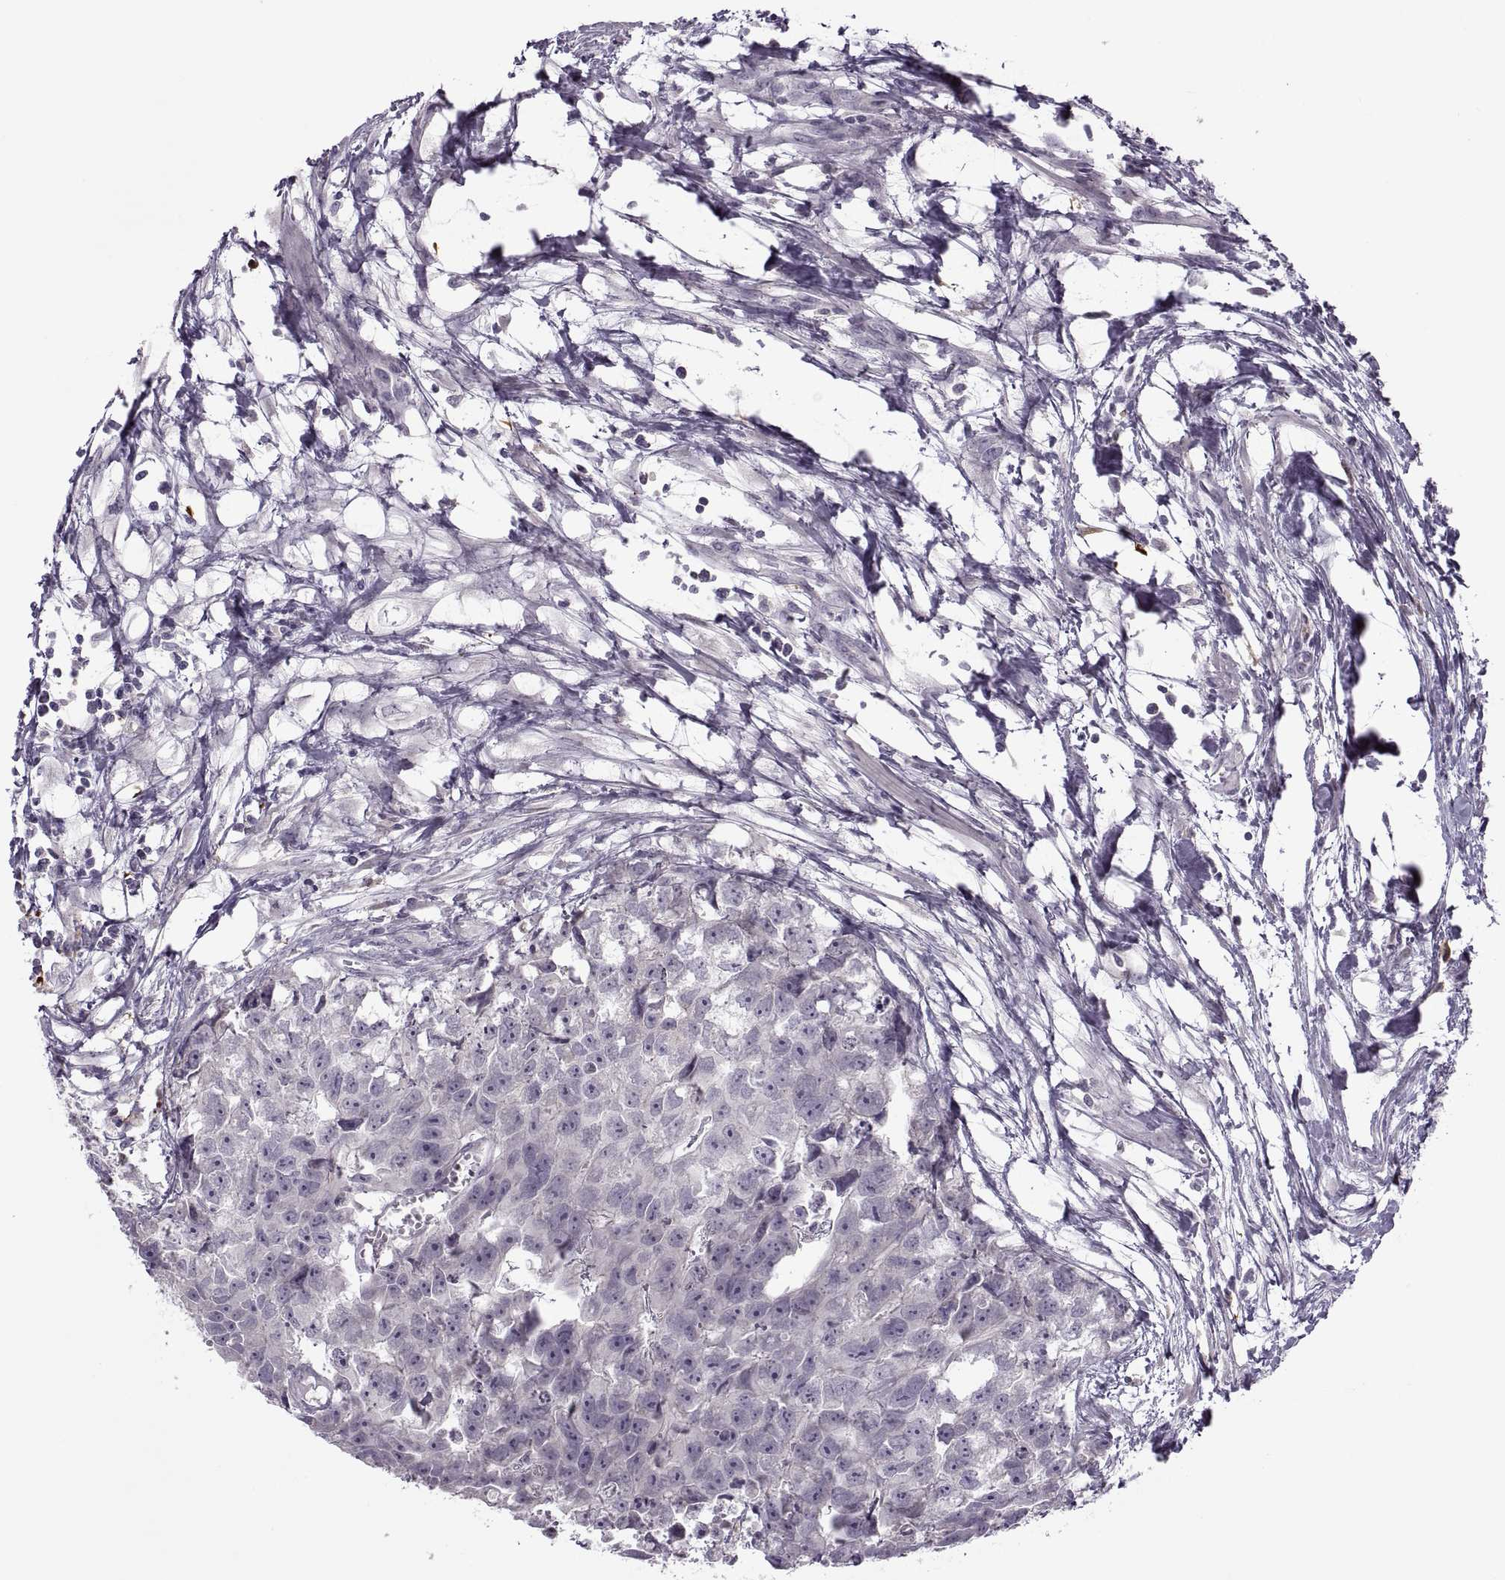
{"staining": {"intensity": "negative", "quantity": "none", "location": "none"}, "tissue": "testis cancer", "cell_type": "Tumor cells", "image_type": "cancer", "snomed": [{"axis": "morphology", "description": "Carcinoma, Embryonal, NOS"}, {"axis": "morphology", "description": "Teratoma, malignant, NOS"}, {"axis": "topography", "description": "Testis"}], "caption": "This is a image of IHC staining of testis teratoma (malignant), which shows no expression in tumor cells.", "gene": "H2AP", "patient": {"sex": "male", "age": 44}}